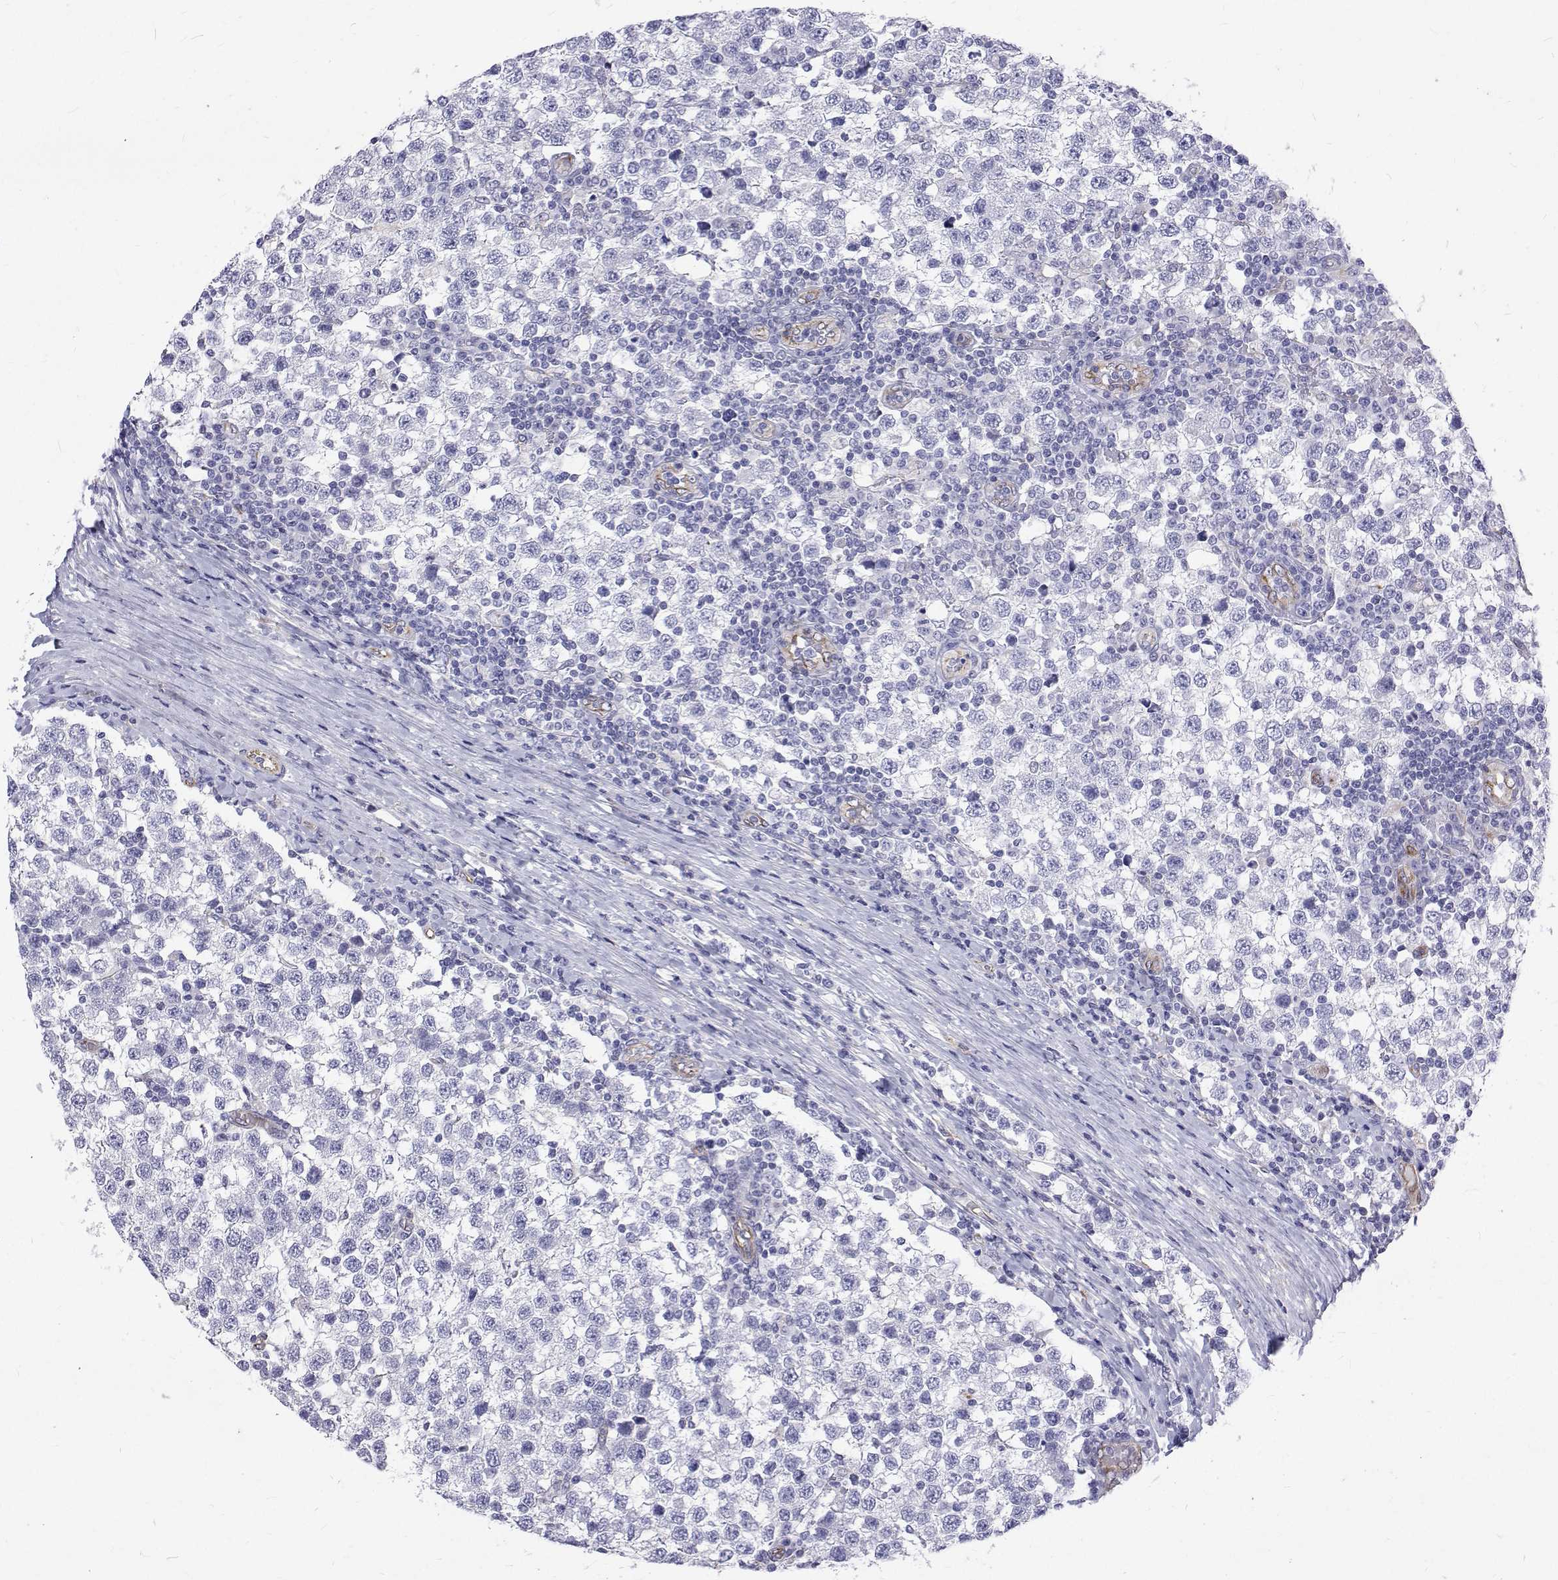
{"staining": {"intensity": "negative", "quantity": "none", "location": "none"}, "tissue": "testis cancer", "cell_type": "Tumor cells", "image_type": "cancer", "snomed": [{"axis": "morphology", "description": "Seminoma, NOS"}, {"axis": "topography", "description": "Testis"}], "caption": "DAB immunohistochemical staining of human testis cancer (seminoma) demonstrates no significant expression in tumor cells.", "gene": "OPRPN", "patient": {"sex": "male", "age": 34}}